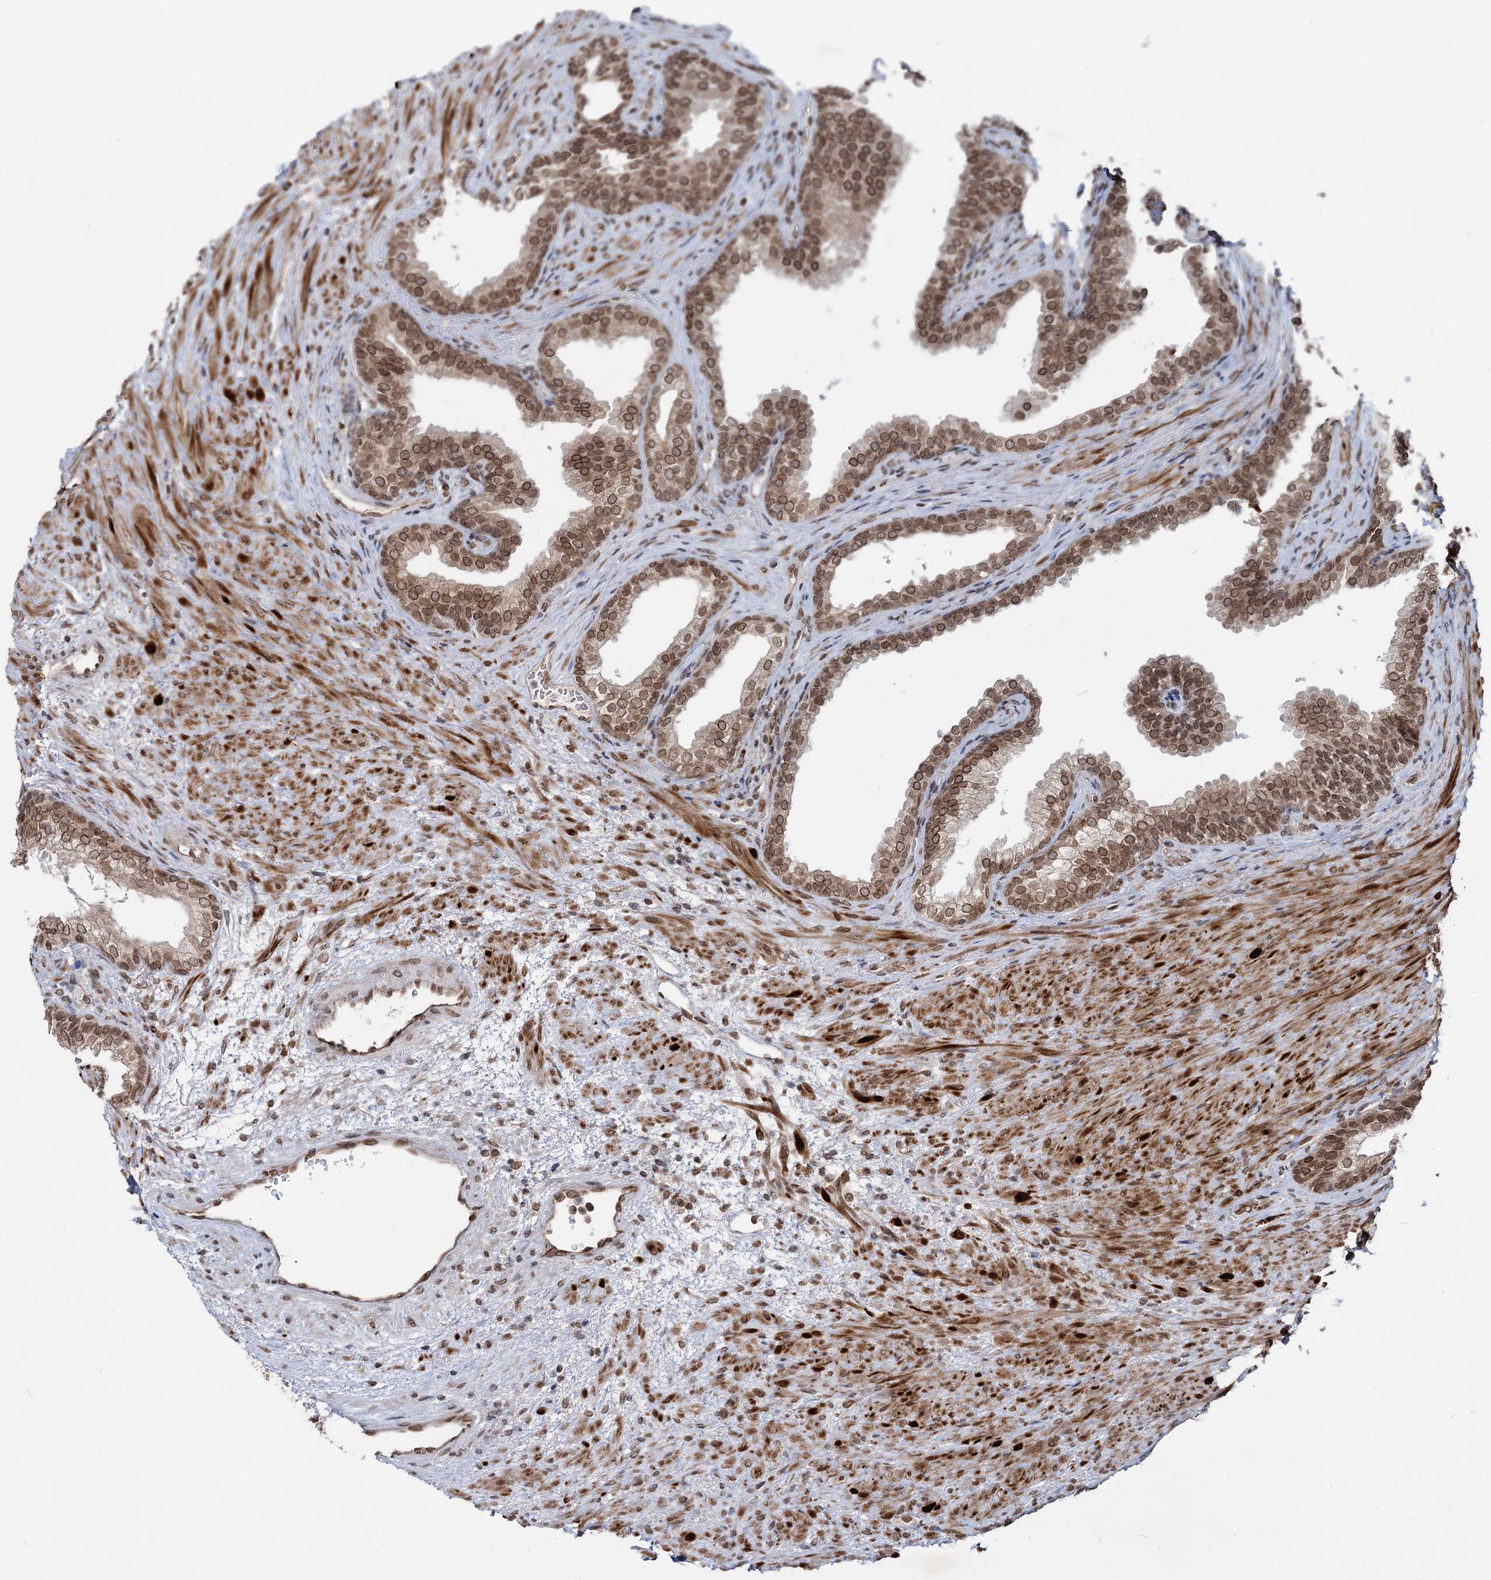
{"staining": {"intensity": "moderate", "quantity": ">75%", "location": "cytoplasmic/membranous,nuclear"}, "tissue": "prostate", "cell_type": "Glandular cells", "image_type": "normal", "snomed": [{"axis": "morphology", "description": "Normal tissue, NOS"}, {"axis": "topography", "description": "Prostate"}], "caption": "Normal prostate demonstrates moderate cytoplasmic/membranous,nuclear staining in about >75% of glandular cells.", "gene": "RNF6", "patient": {"sex": "male", "age": 76}}